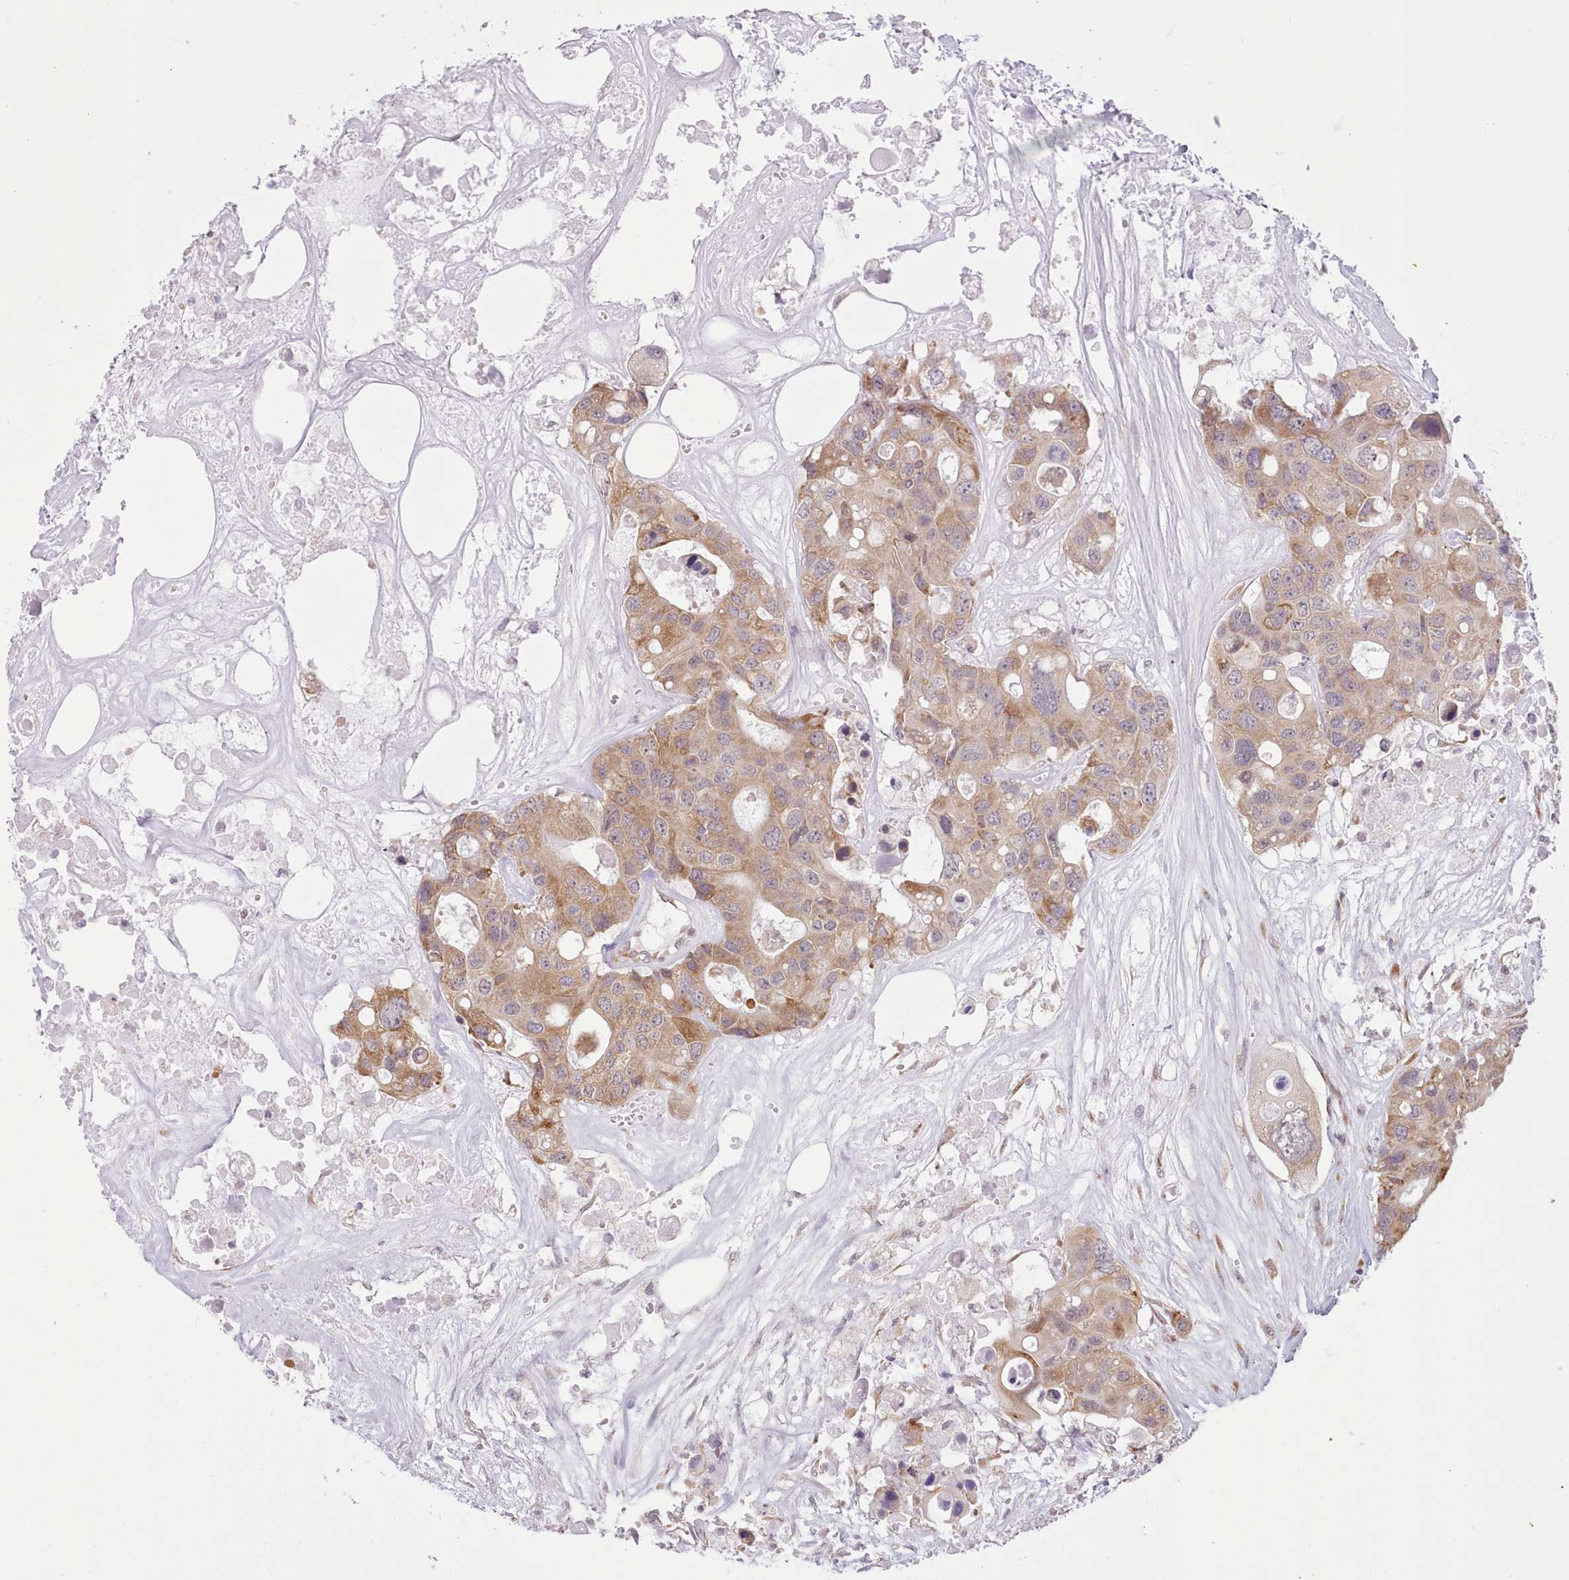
{"staining": {"intensity": "moderate", "quantity": ">75%", "location": "cytoplasmic/membranous"}, "tissue": "colorectal cancer", "cell_type": "Tumor cells", "image_type": "cancer", "snomed": [{"axis": "morphology", "description": "Adenocarcinoma, NOS"}, {"axis": "topography", "description": "Colon"}], "caption": "Protein analysis of colorectal adenocarcinoma tissue demonstrates moderate cytoplasmic/membranous staining in approximately >75% of tumor cells.", "gene": "SEC61B", "patient": {"sex": "male", "age": 77}}